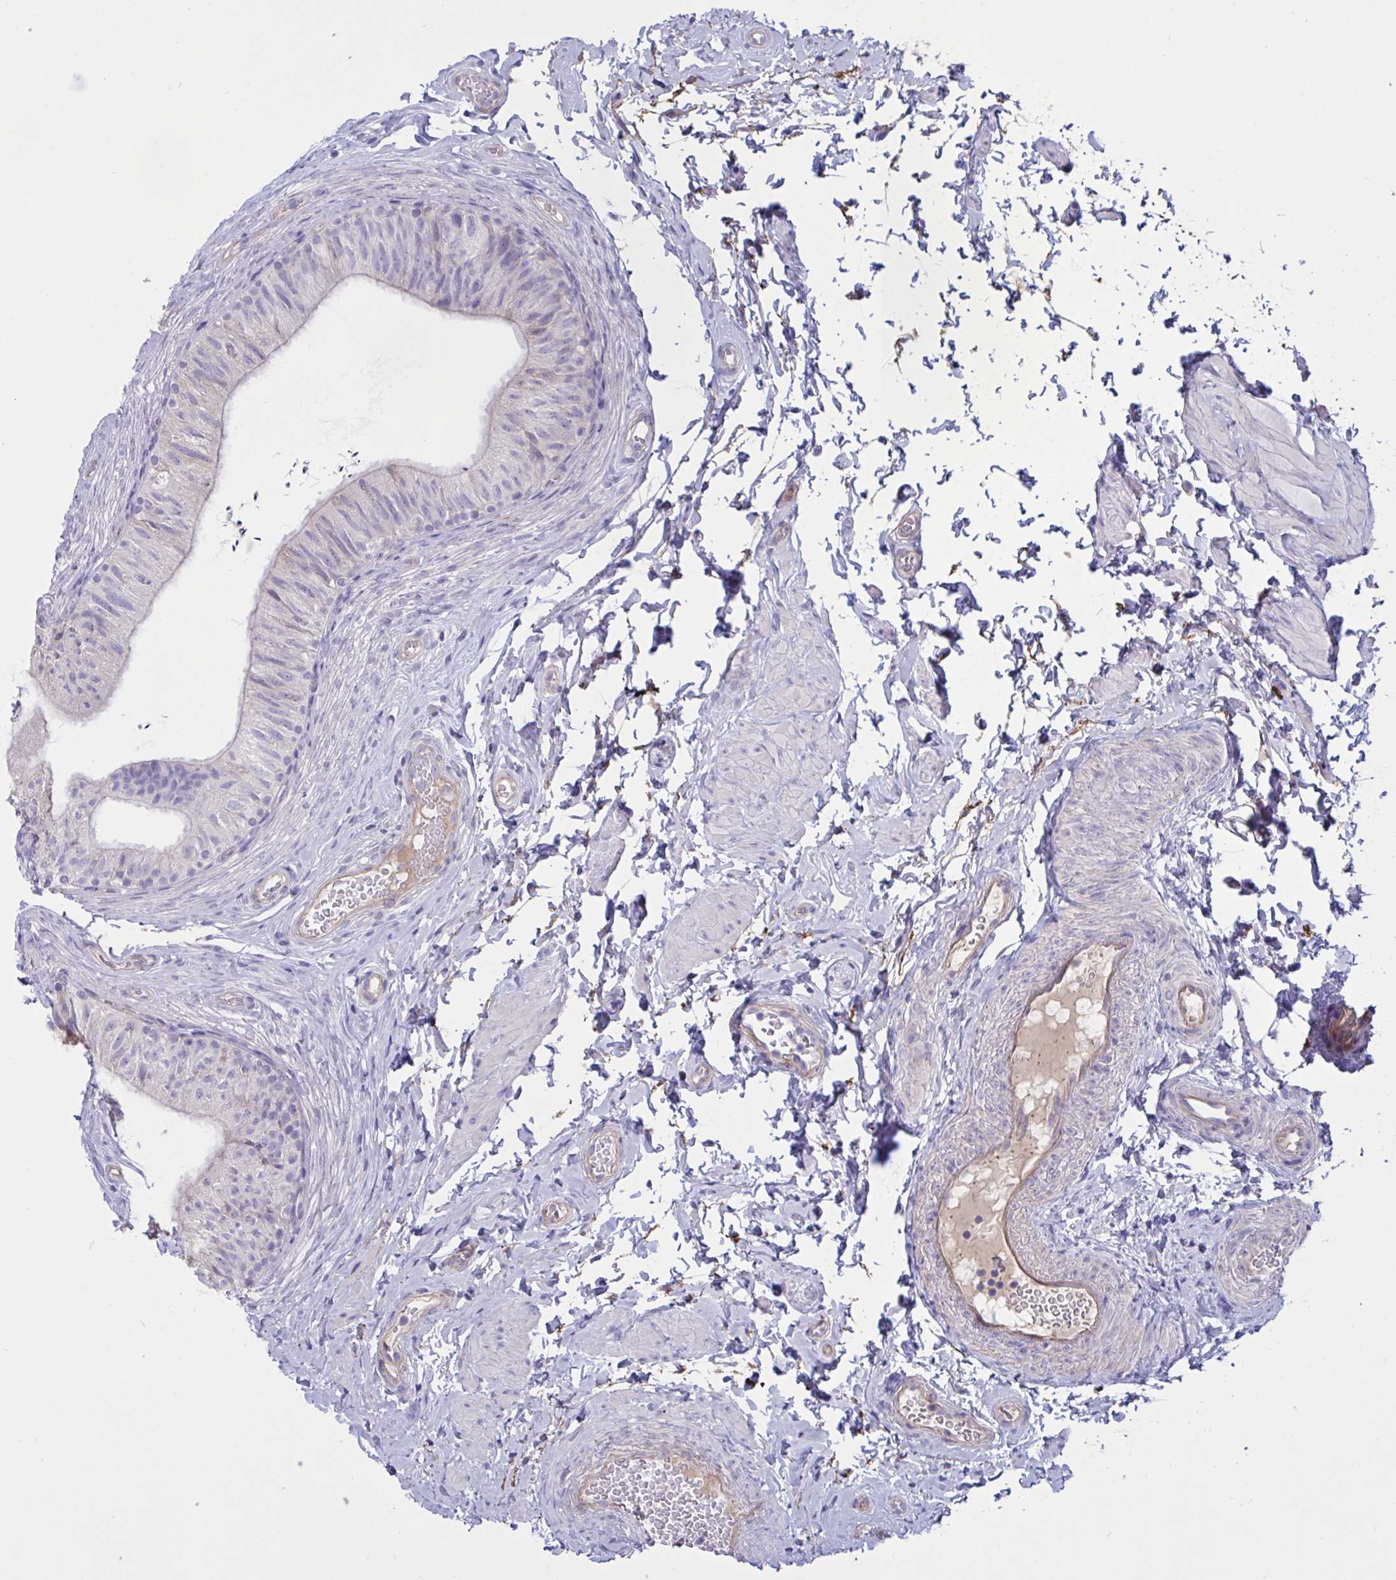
{"staining": {"intensity": "negative", "quantity": "none", "location": "none"}, "tissue": "epididymis", "cell_type": "Glandular cells", "image_type": "normal", "snomed": [{"axis": "morphology", "description": "Normal tissue, NOS"}, {"axis": "topography", "description": "Epididymis, spermatic cord, NOS"}, {"axis": "topography", "description": "Epididymis"}, {"axis": "topography", "description": "Peripheral nerve tissue"}], "caption": "Immunohistochemistry micrograph of normal epididymis stained for a protein (brown), which exhibits no positivity in glandular cells.", "gene": "SLC66A1", "patient": {"sex": "male", "age": 29}}